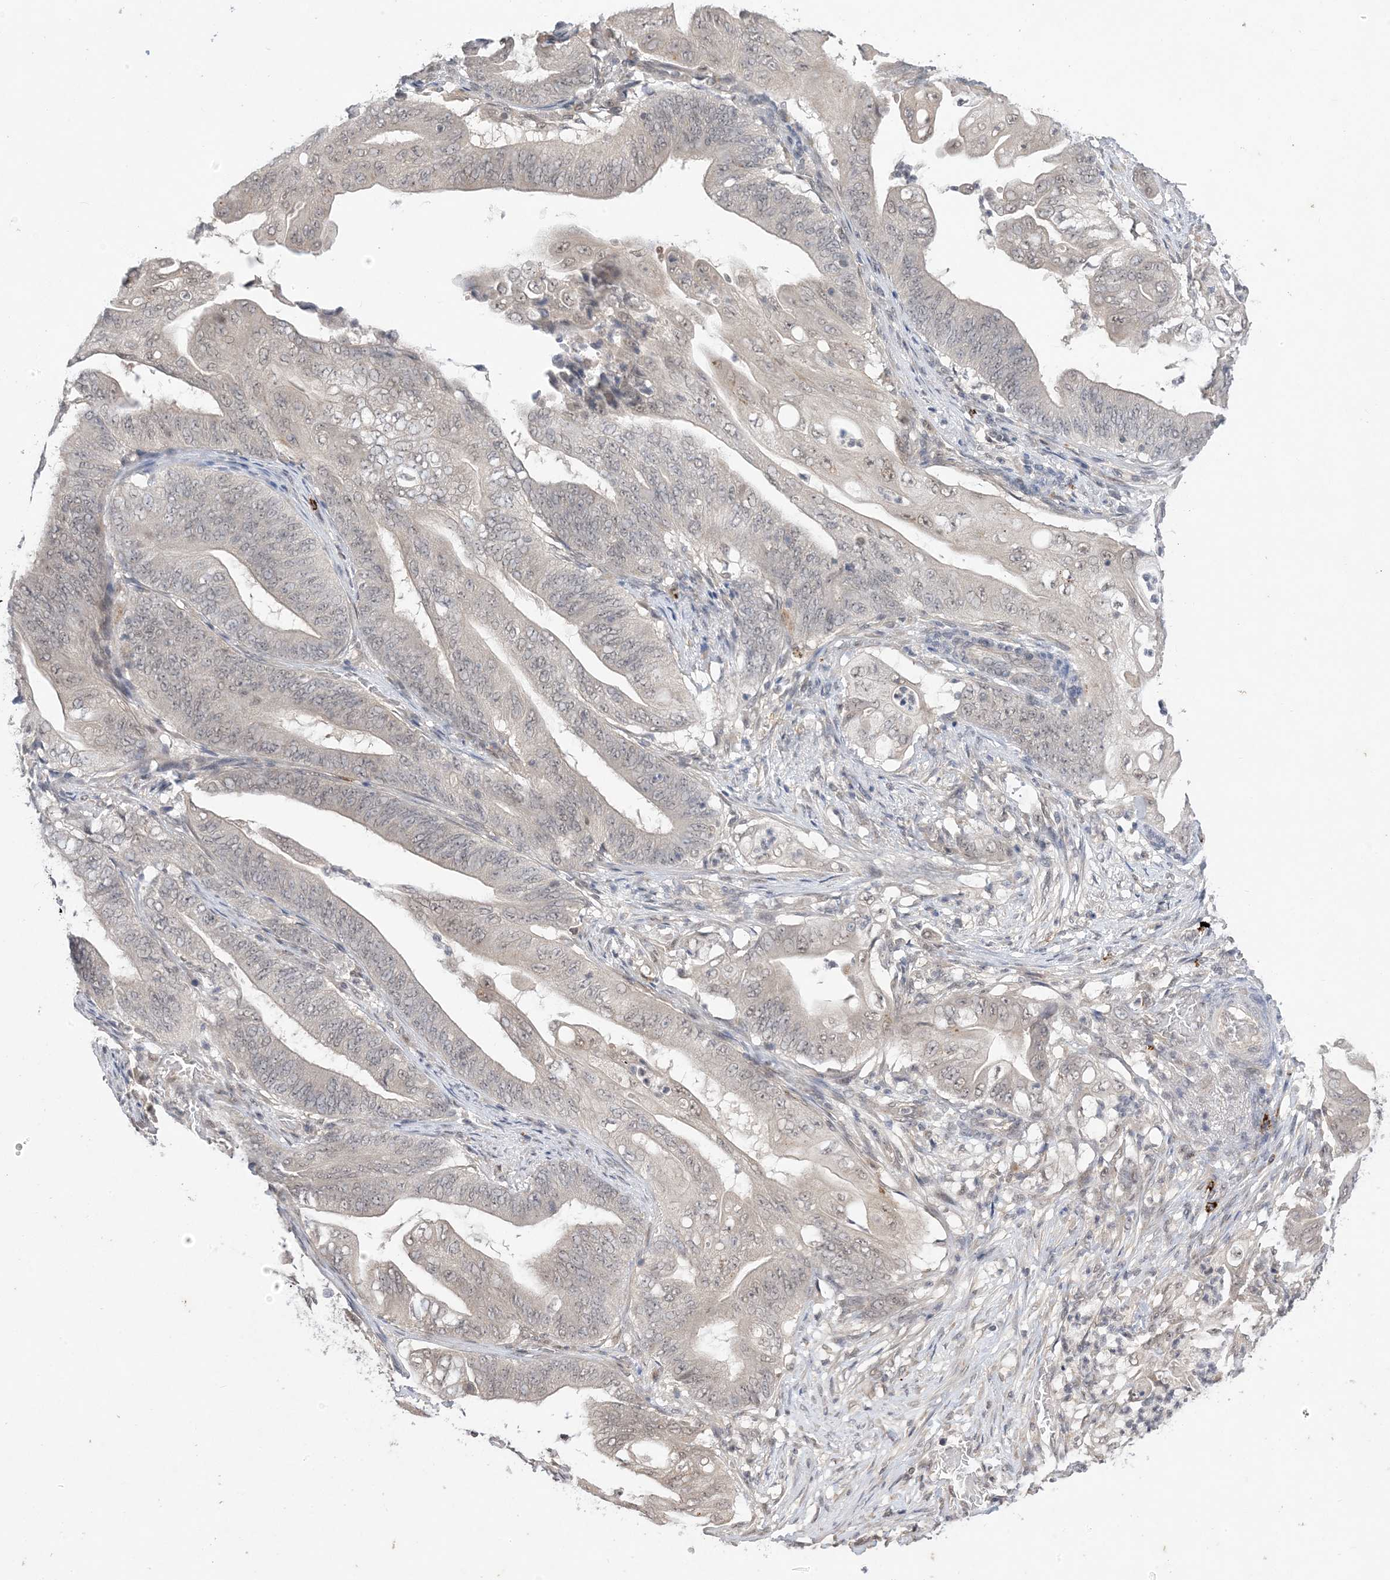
{"staining": {"intensity": "negative", "quantity": "none", "location": "none"}, "tissue": "stomach cancer", "cell_type": "Tumor cells", "image_type": "cancer", "snomed": [{"axis": "morphology", "description": "Adenocarcinoma, NOS"}, {"axis": "topography", "description": "Stomach"}], "caption": "This is an IHC histopathology image of human stomach adenocarcinoma. There is no staining in tumor cells.", "gene": "RANBP9", "patient": {"sex": "female", "age": 73}}